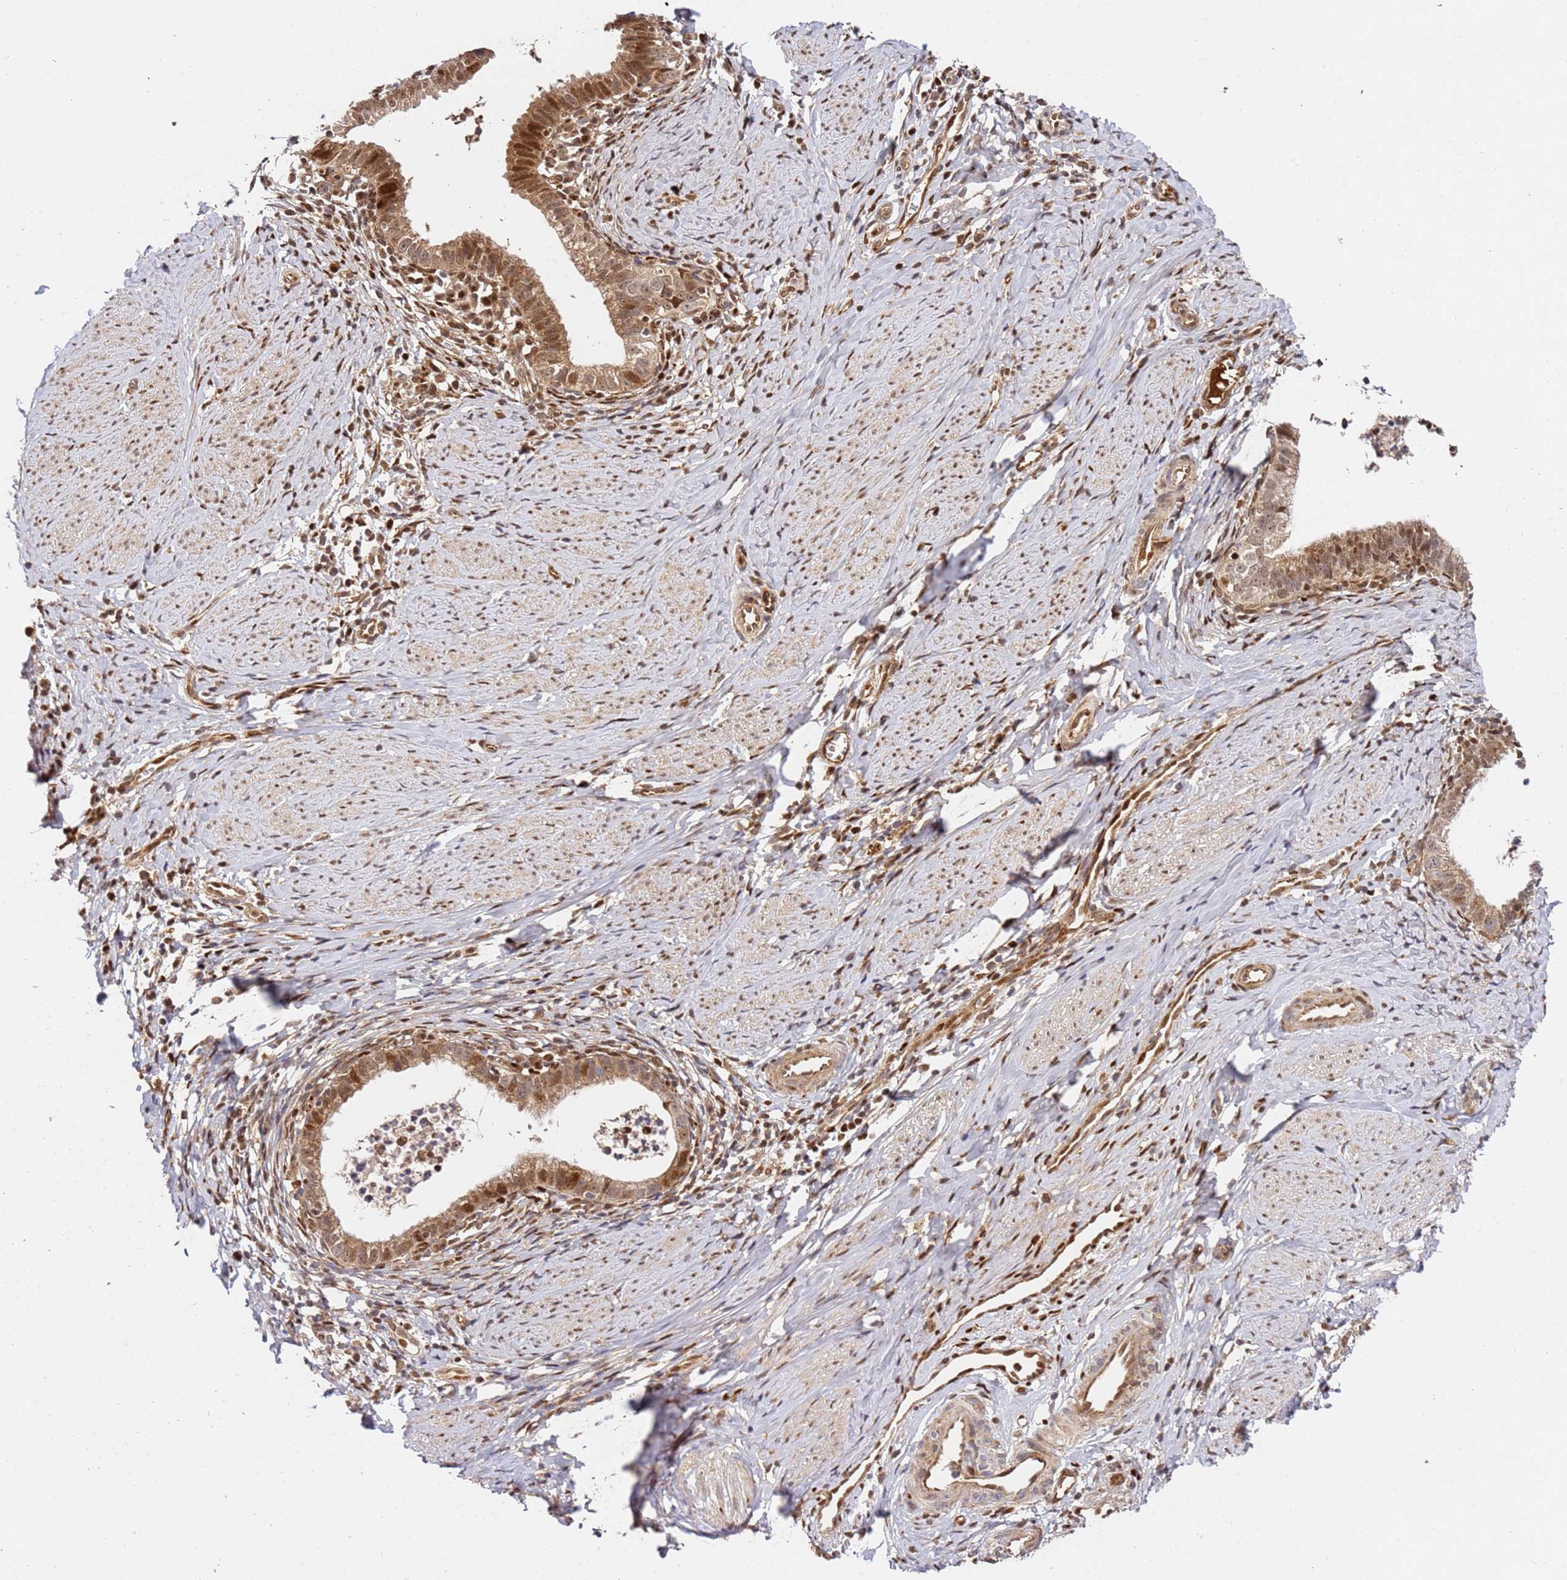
{"staining": {"intensity": "moderate", "quantity": ">75%", "location": "cytoplasmic/membranous,nuclear"}, "tissue": "cervical cancer", "cell_type": "Tumor cells", "image_type": "cancer", "snomed": [{"axis": "morphology", "description": "Adenocarcinoma, NOS"}, {"axis": "topography", "description": "Cervix"}], "caption": "Immunohistochemical staining of cervical cancer (adenocarcinoma) reveals medium levels of moderate cytoplasmic/membranous and nuclear expression in about >75% of tumor cells.", "gene": "SMOX", "patient": {"sex": "female", "age": 36}}